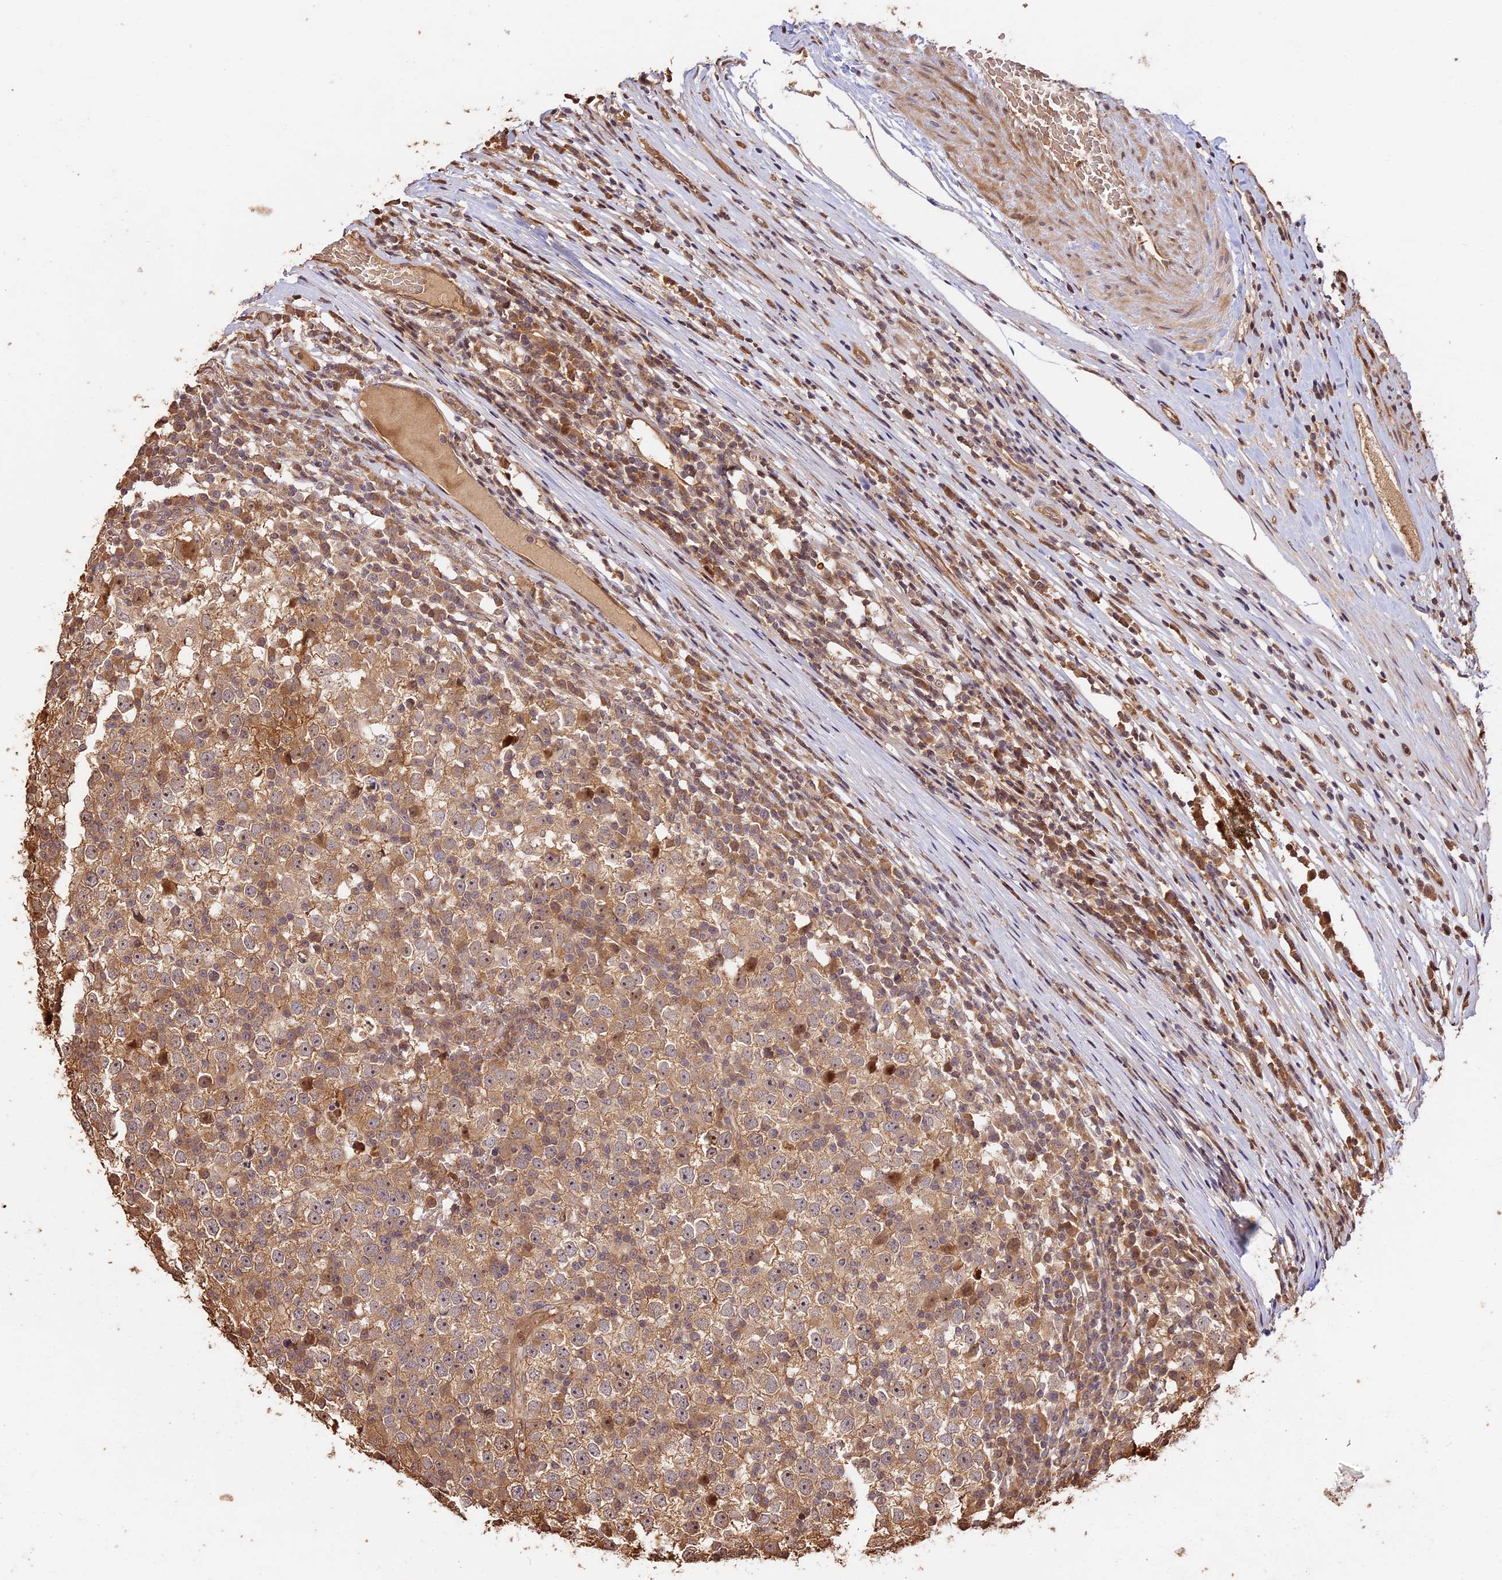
{"staining": {"intensity": "moderate", "quantity": ">75%", "location": "cytoplasmic/membranous,nuclear"}, "tissue": "testis cancer", "cell_type": "Tumor cells", "image_type": "cancer", "snomed": [{"axis": "morphology", "description": "Seminoma, NOS"}, {"axis": "topography", "description": "Testis"}], "caption": "About >75% of tumor cells in testis seminoma exhibit moderate cytoplasmic/membranous and nuclear protein positivity as visualized by brown immunohistochemical staining.", "gene": "PPP1R37", "patient": {"sex": "male", "age": 65}}